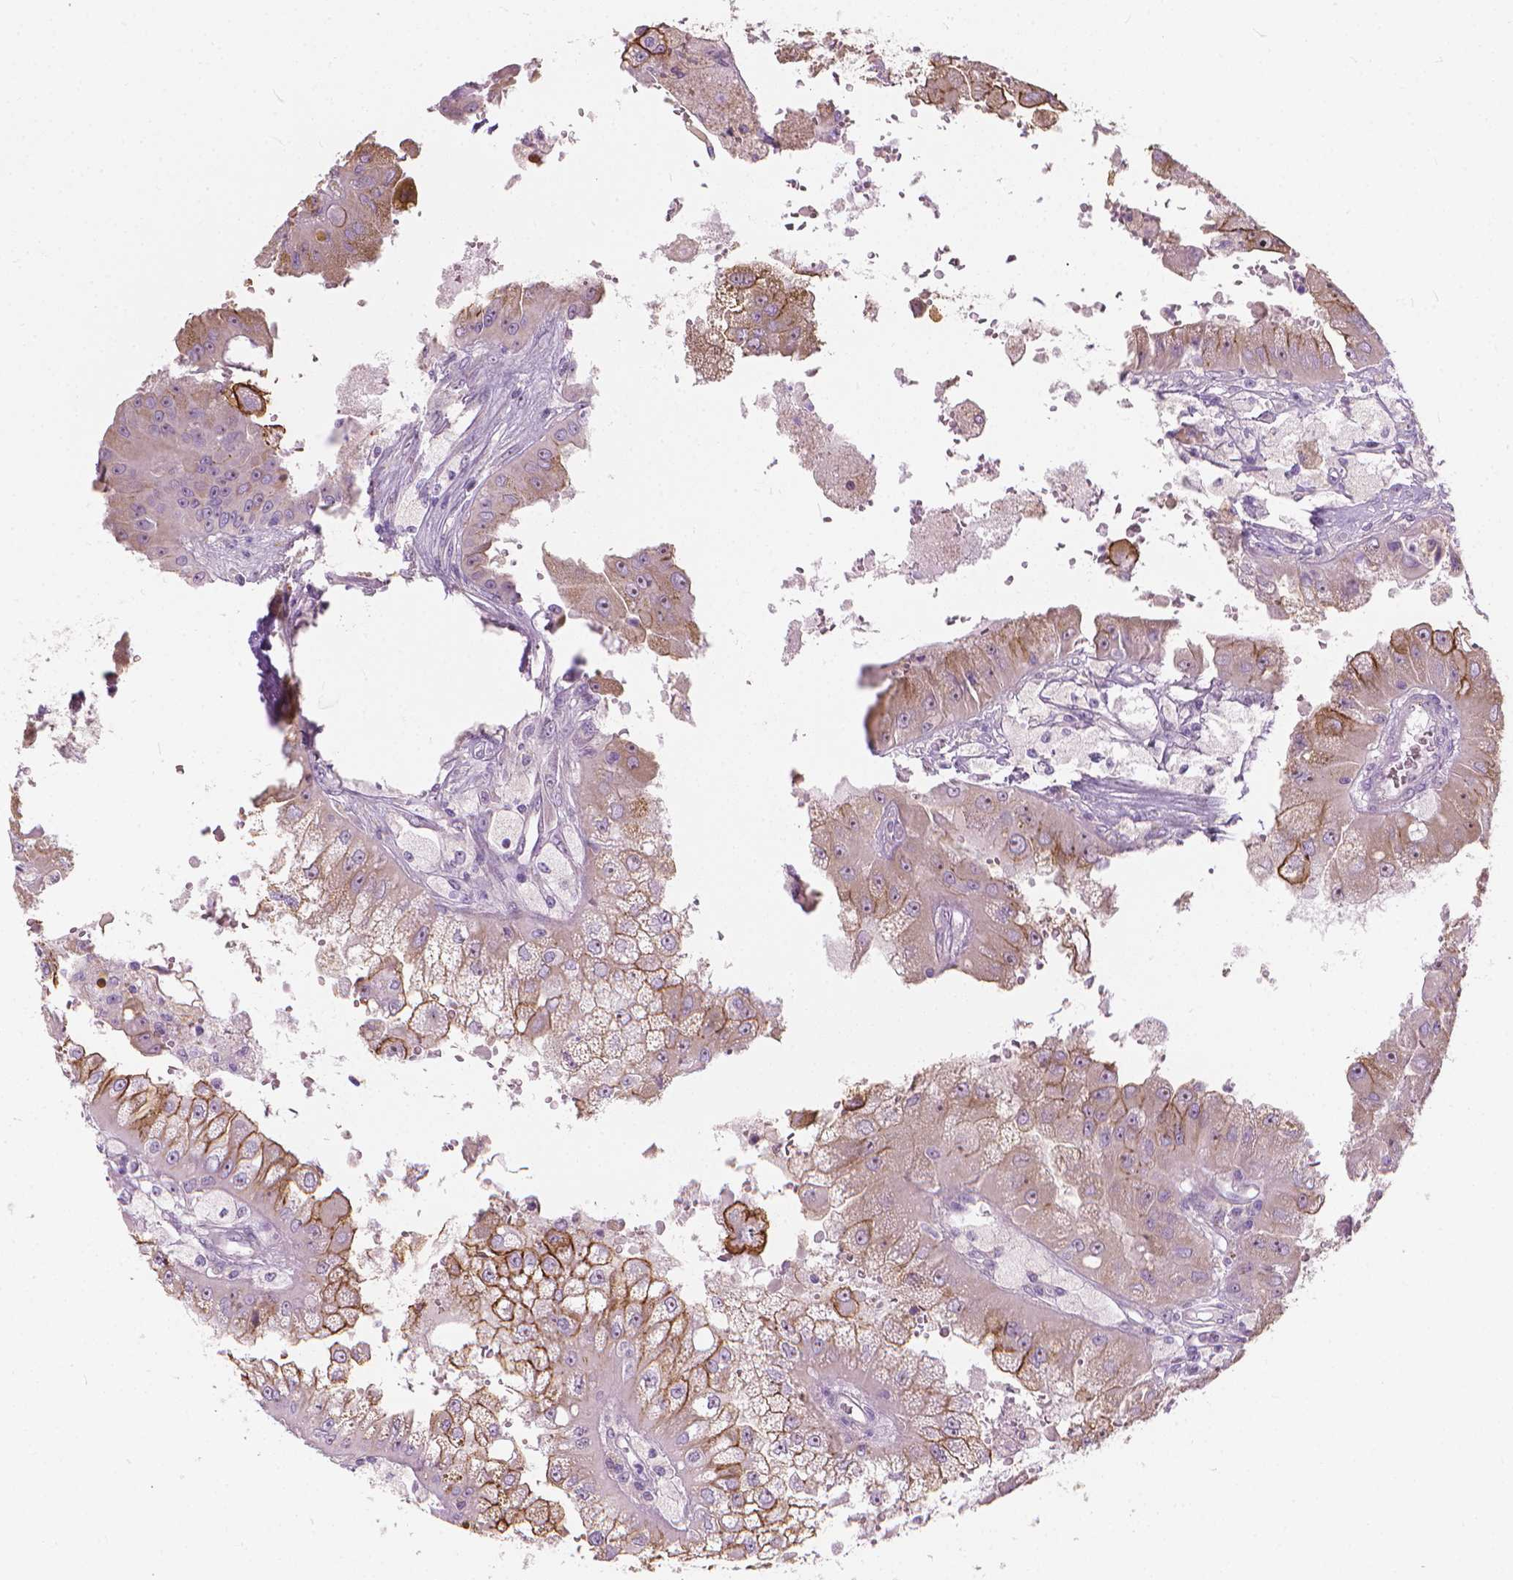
{"staining": {"intensity": "moderate", "quantity": "<25%", "location": "cytoplasmic/membranous"}, "tissue": "renal cancer", "cell_type": "Tumor cells", "image_type": "cancer", "snomed": [{"axis": "morphology", "description": "Adenocarcinoma, NOS"}, {"axis": "topography", "description": "Kidney"}], "caption": "This micrograph exhibits adenocarcinoma (renal) stained with immunohistochemistry to label a protein in brown. The cytoplasmic/membranous of tumor cells show moderate positivity for the protein. Nuclei are counter-stained blue.", "gene": "GPRC5A", "patient": {"sex": "male", "age": 58}}